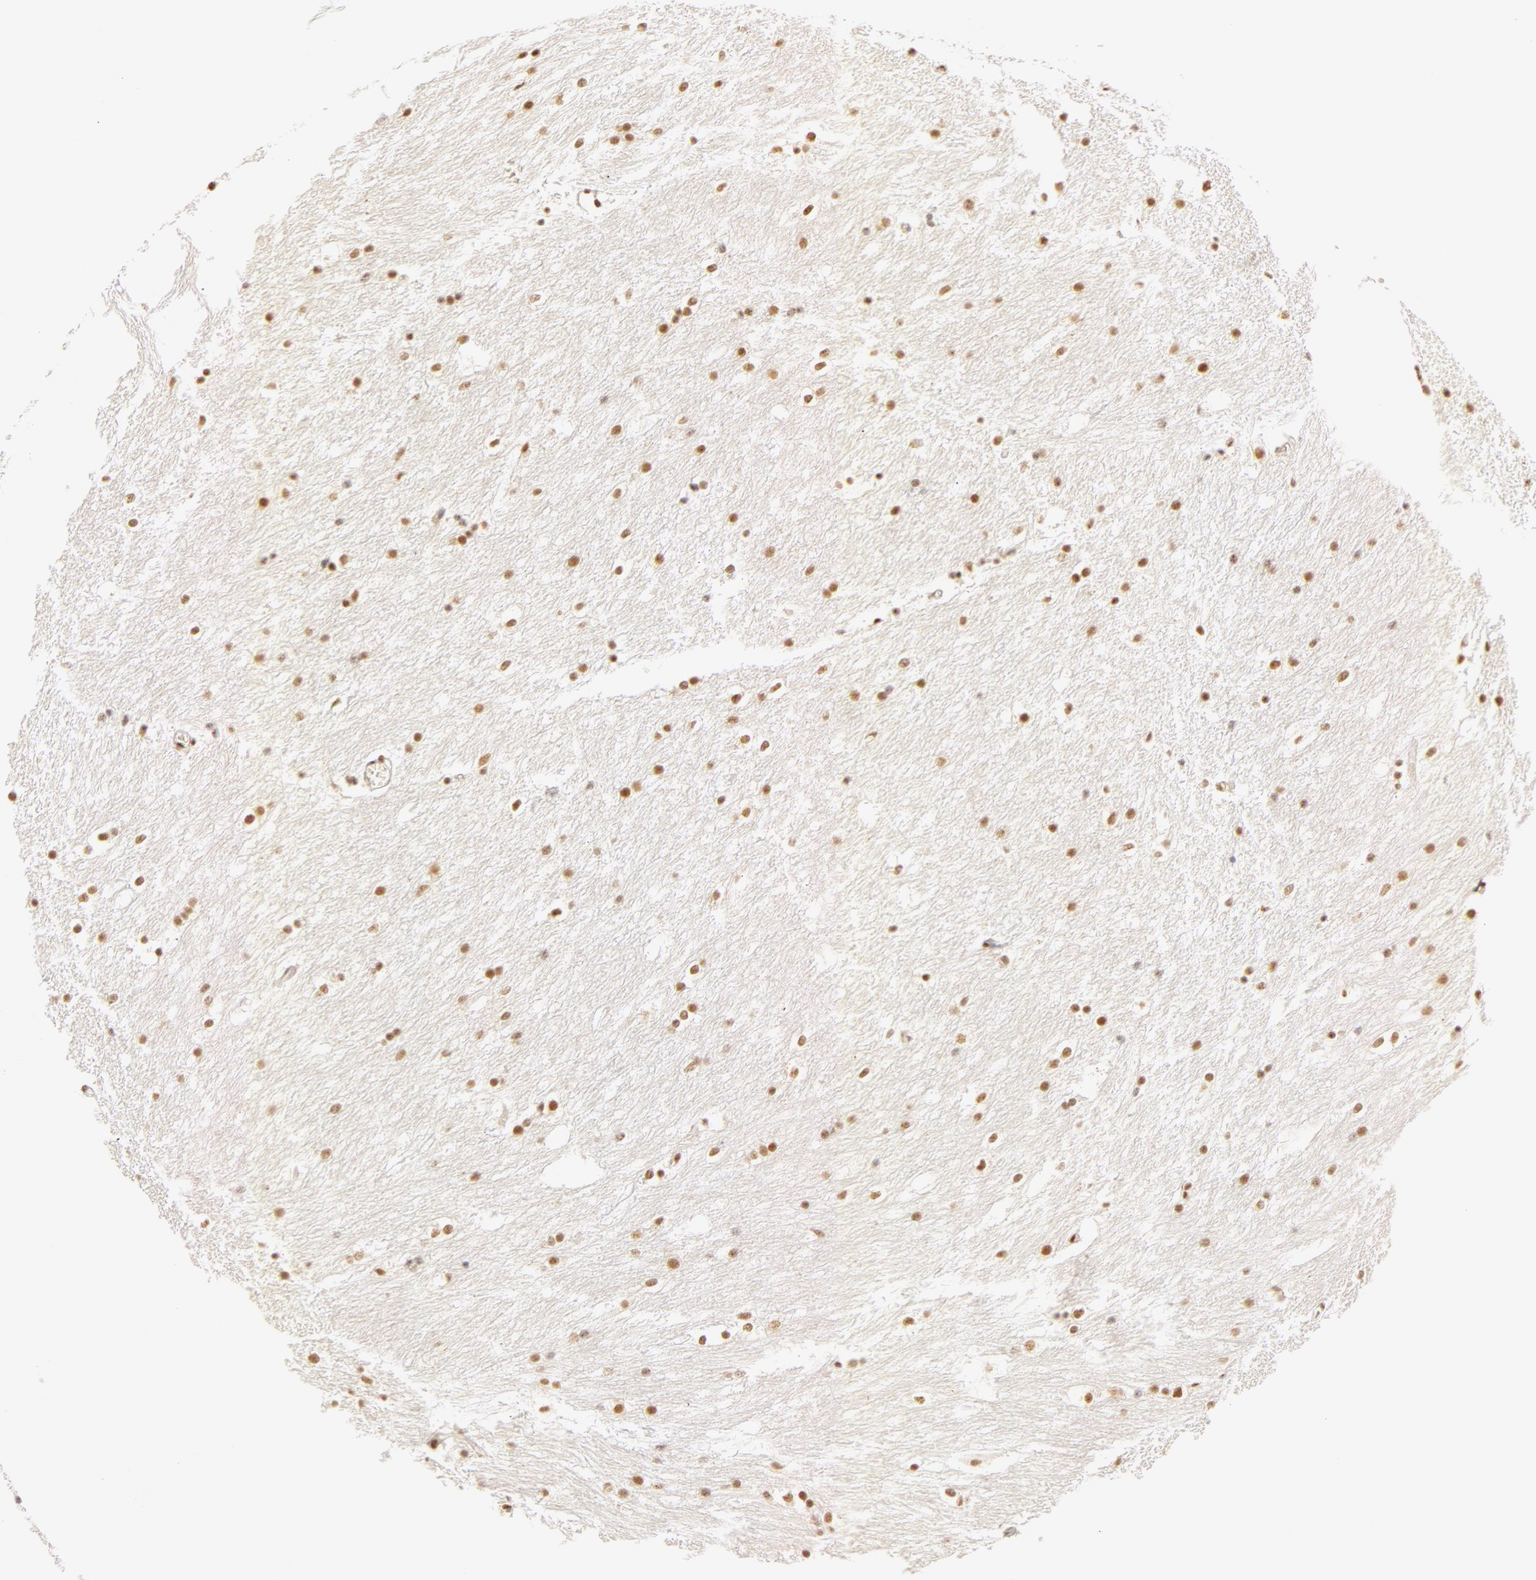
{"staining": {"intensity": "moderate", "quantity": ">75%", "location": "nuclear"}, "tissue": "caudate", "cell_type": "Glial cells", "image_type": "normal", "snomed": [{"axis": "morphology", "description": "Normal tissue, NOS"}, {"axis": "topography", "description": "Lateral ventricle wall"}], "caption": "Protein staining exhibits moderate nuclear expression in approximately >75% of glial cells in unremarkable caudate.", "gene": "RBM39", "patient": {"sex": "female", "age": 19}}